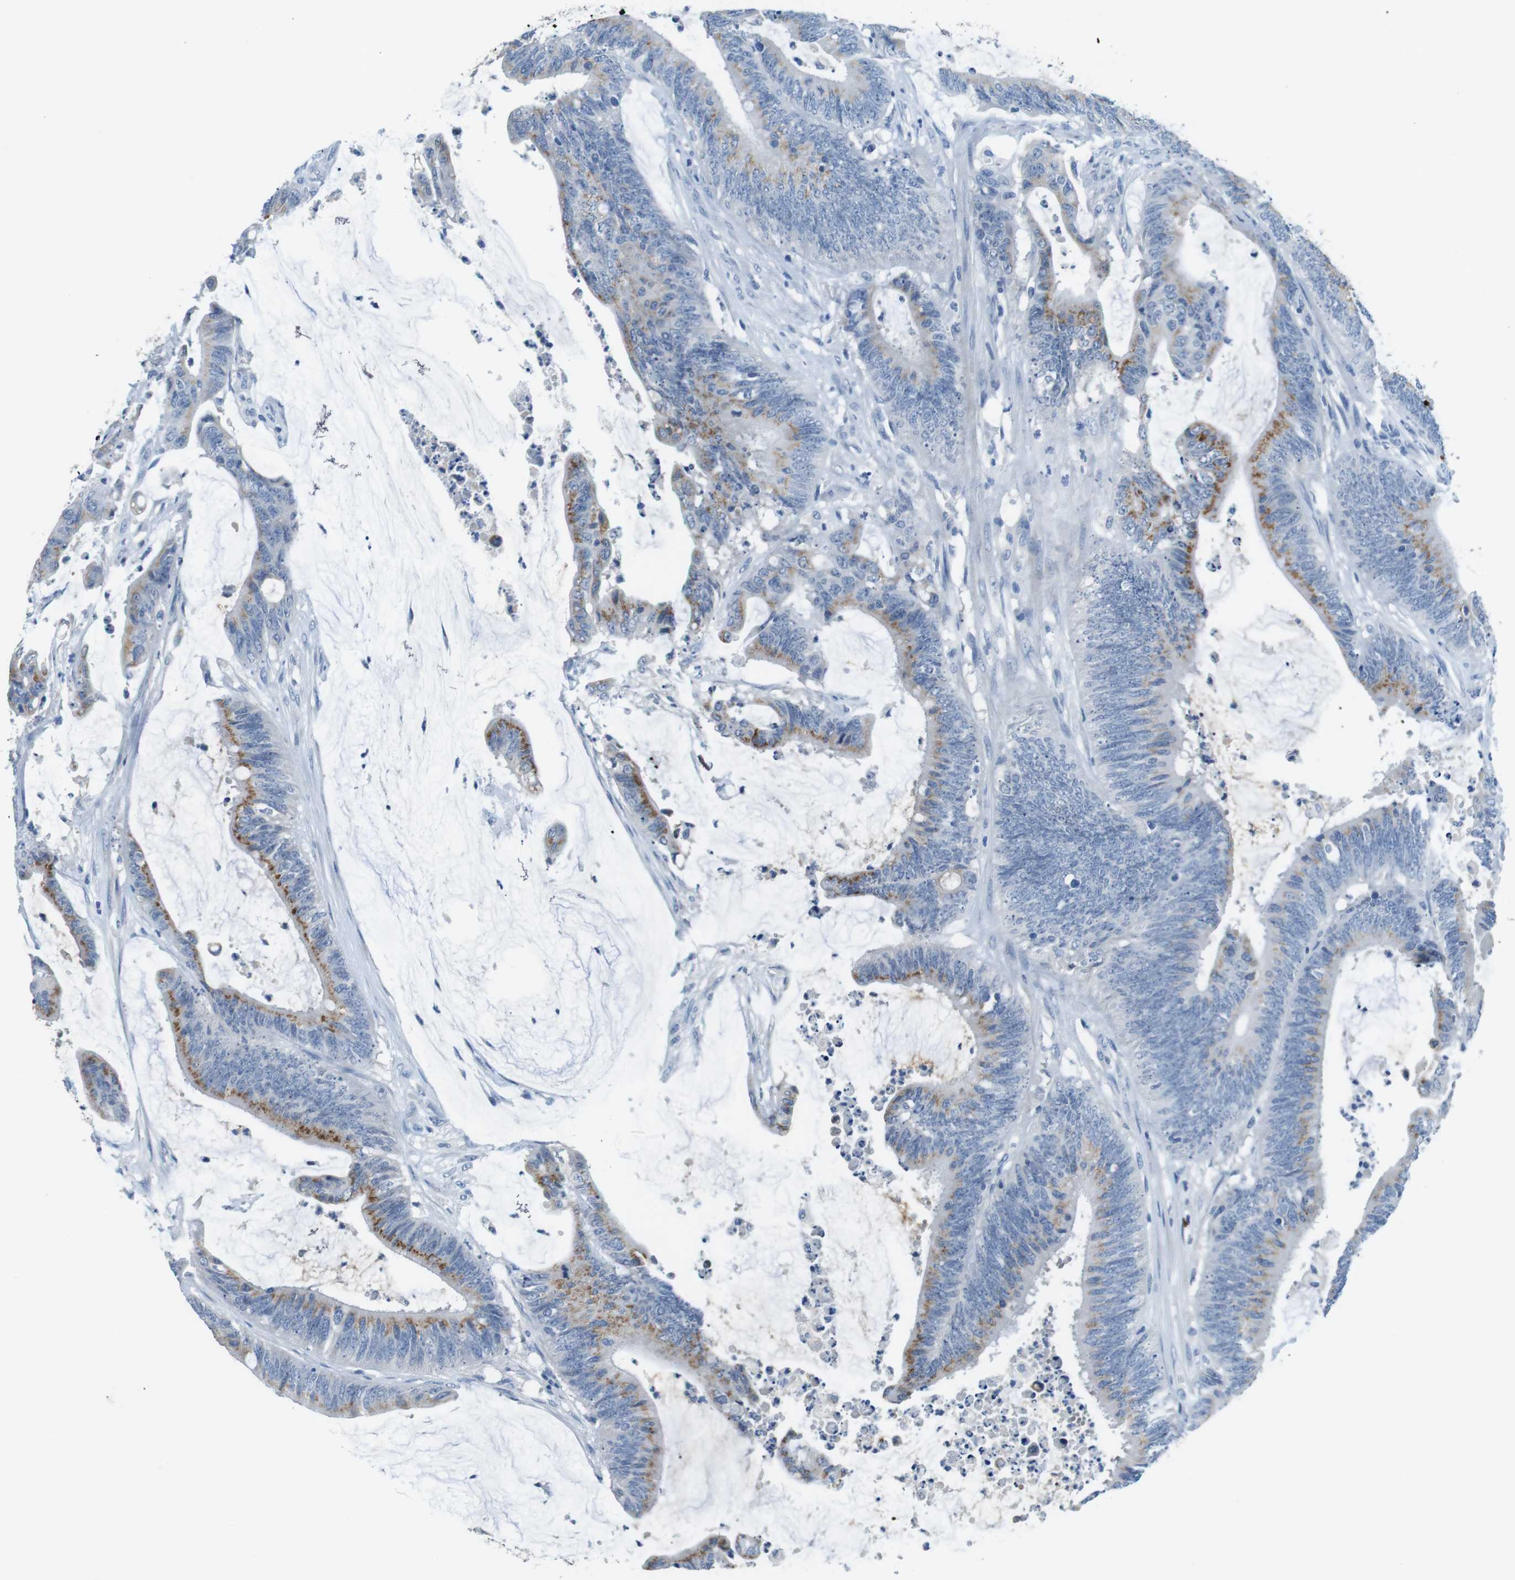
{"staining": {"intensity": "moderate", "quantity": "25%-75%", "location": "cytoplasmic/membranous"}, "tissue": "colorectal cancer", "cell_type": "Tumor cells", "image_type": "cancer", "snomed": [{"axis": "morphology", "description": "Adenocarcinoma, NOS"}, {"axis": "topography", "description": "Rectum"}], "caption": "Protein staining demonstrates moderate cytoplasmic/membranous positivity in about 25%-75% of tumor cells in colorectal cancer (adenocarcinoma). The protein of interest is stained brown, and the nuclei are stained in blue (DAB IHC with brightfield microscopy, high magnification).", "gene": "SLC35A3", "patient": {"sex": "female", "age": 66}}